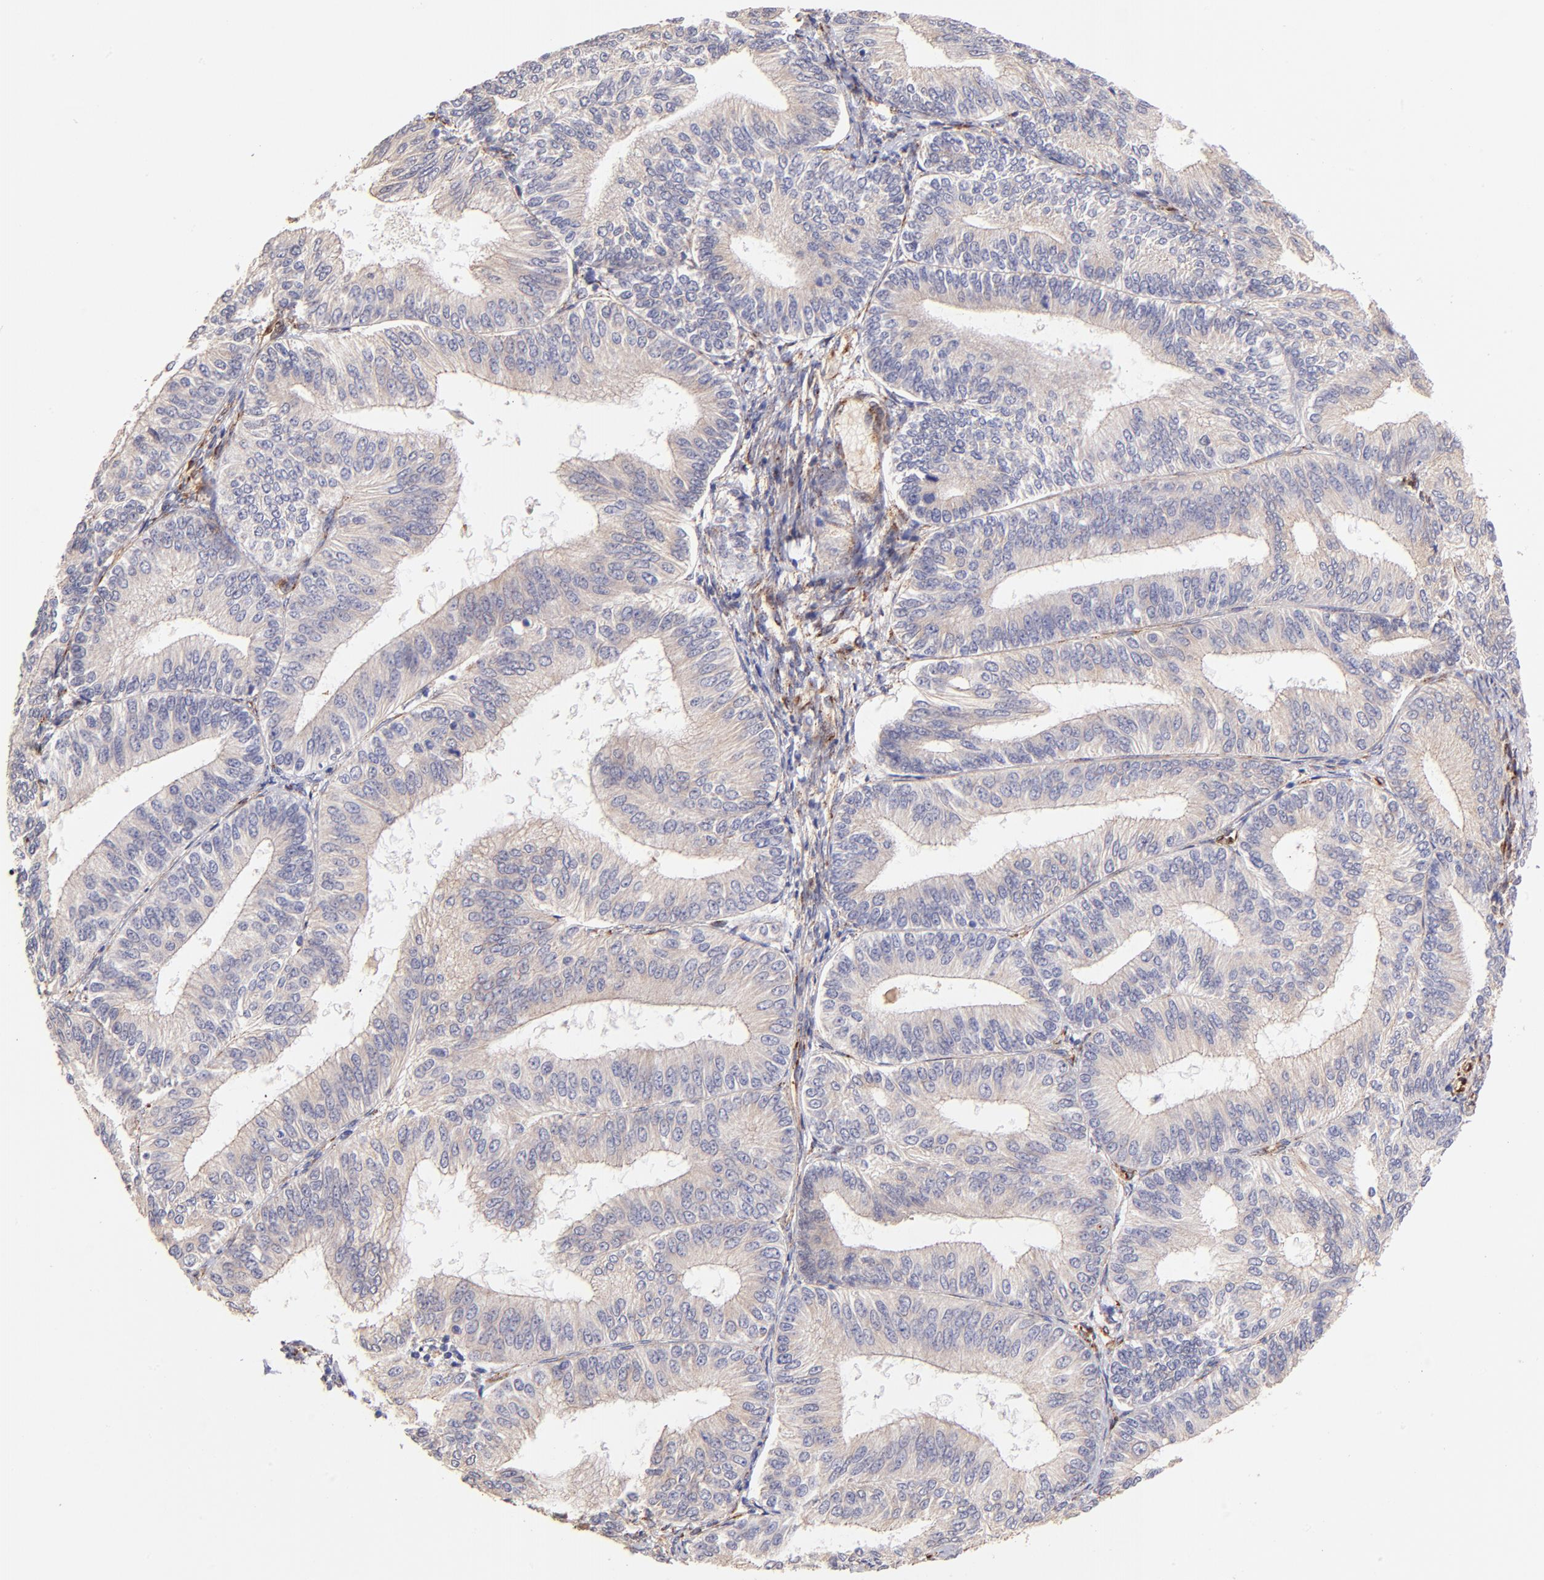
{"staining": {"intensity": "negative", "quantity": "none", "location": "none"}, "tissue": "endometrial cancer", "cell_type": "Tumor cells", "image_type": "cancer", "snomed": [{"axis": "morphology", "description": "Adenocarcinoma, NOS"}, {"axis": "topography", "description": "Endometrium"}], "caption": "Immunohistochemical staining of human adenocarcinoma (endometrial) demonstrates no significant staining in tumor cells.", "gene": "SPARC", "patient": {"sex": "female", "age": 55}}